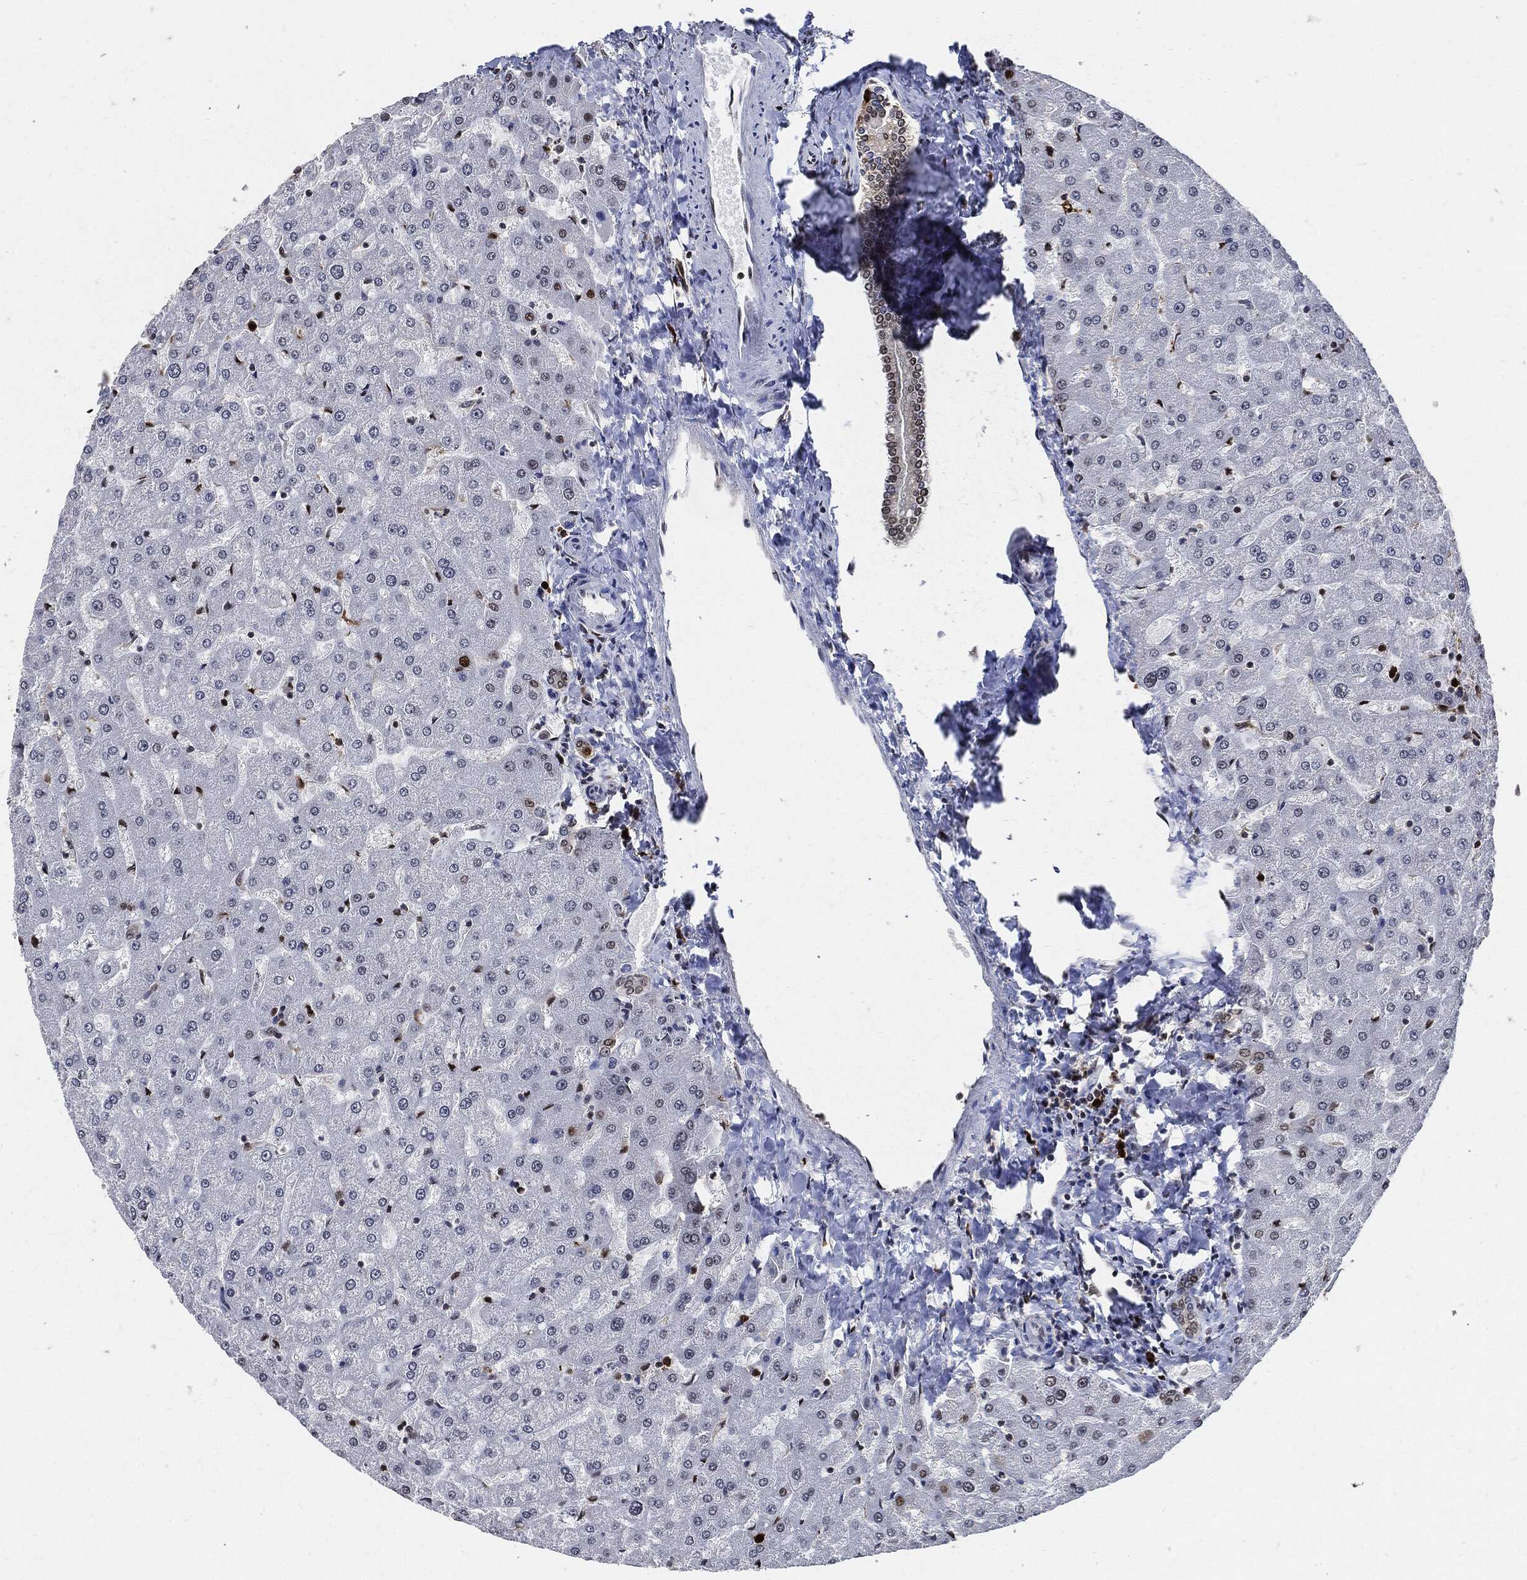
{"staining": {"intensity": "weak", "quantity": ">75%", "location": "cytoplasmic/membranous"}, "tissue": "liver", "cell_type": "Cholangiocytes", "image_type": "normal", "snomed": [{"axis": "morphology", "description": "Normal tissue, NOS"}, {"axis": "topography", "description": "Liver"}], "caption": "The image shows immunohistochemical staining of unremarkable liver. There is weak cytoplasmic/membranous expression is appreciated in approximately >75% of cholangiocytes.", "gene": "PCNA", "patient": {"sex": "female", "age": 50}}